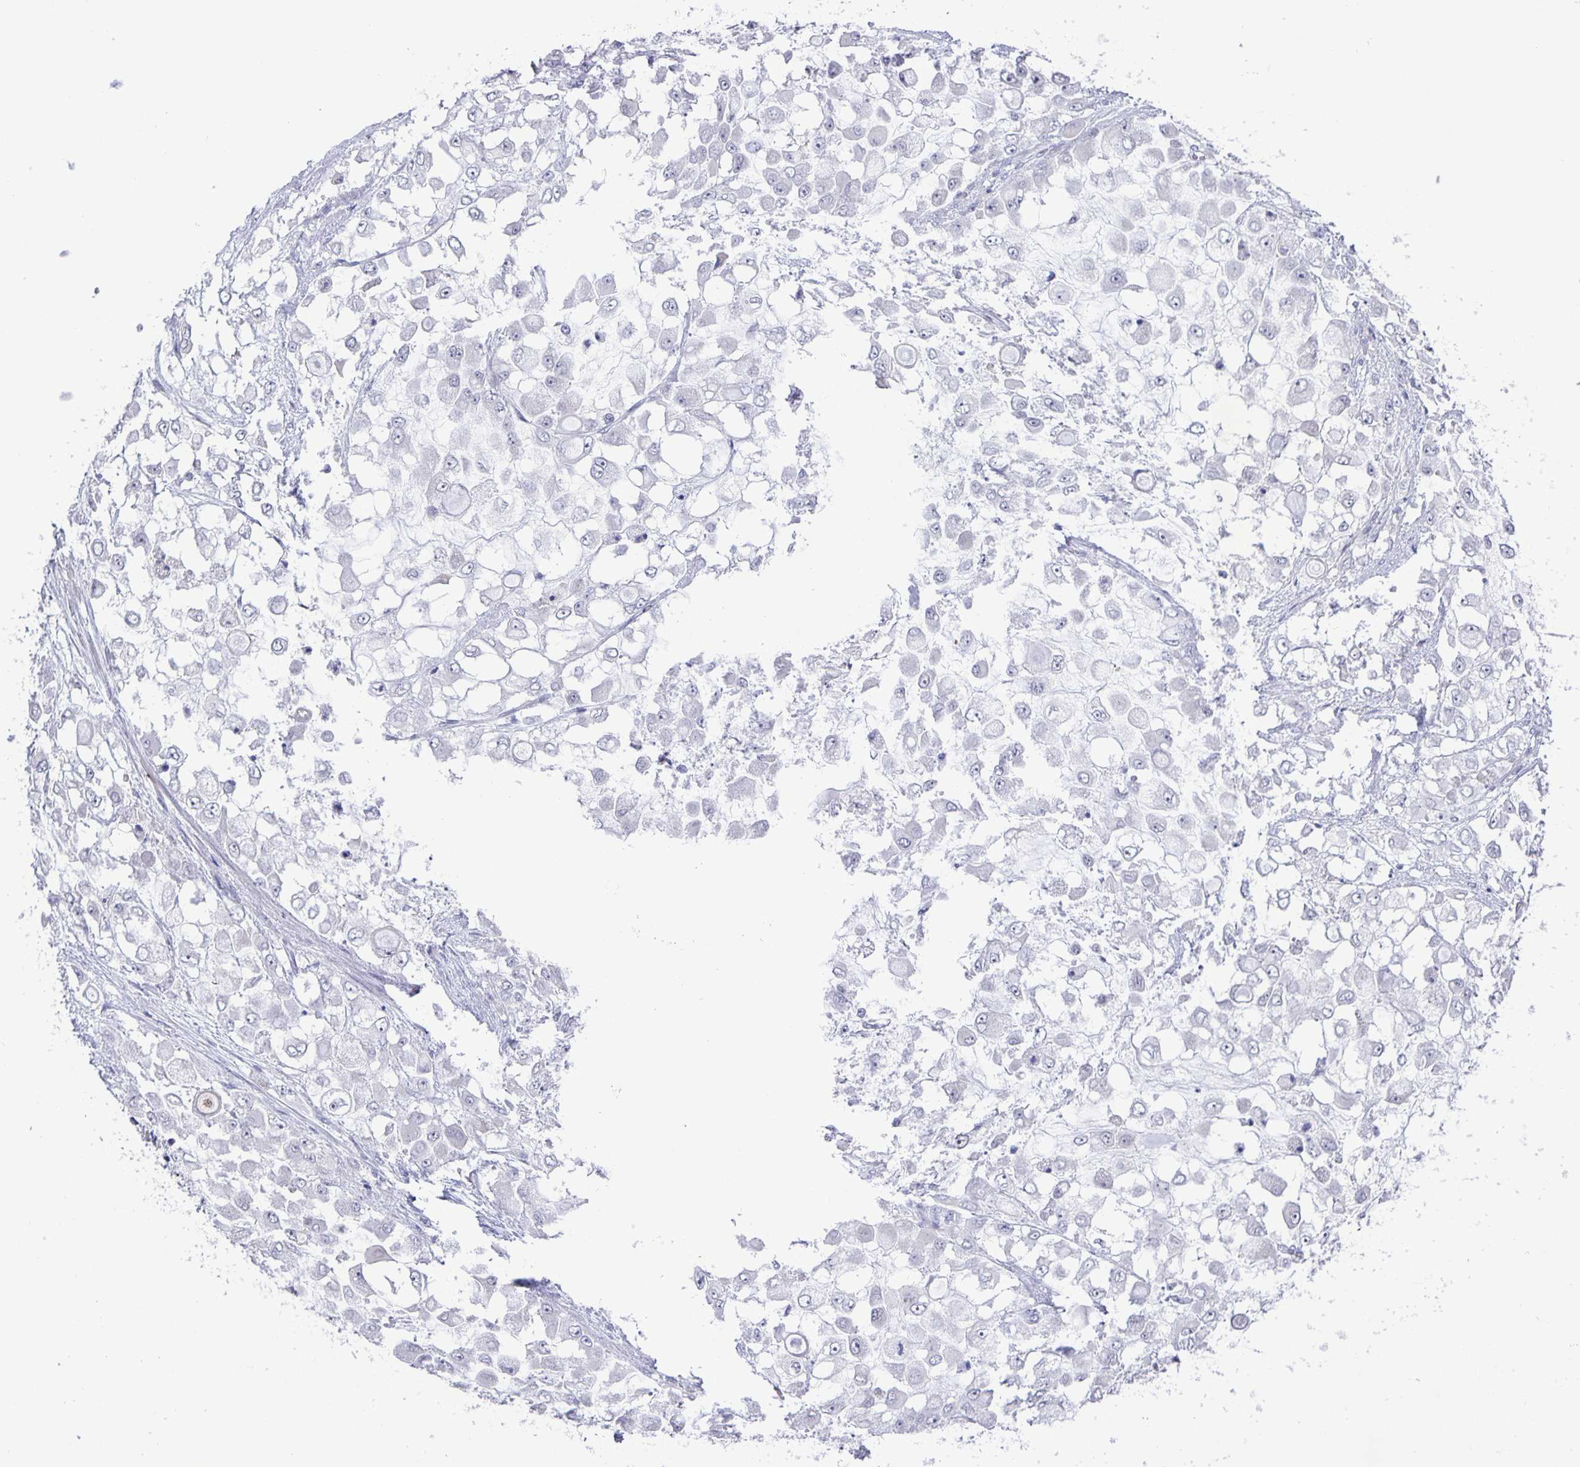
{"staining": {"intensity": "negative", "quantity": "none", "location": "none"}, "tissue": "stomach cancer", "cell_type": "Tumor cells", "image_type": "cancer", "snomed": [{"axis": "morphology", "description": "Adenocarcinoma, NOS"}, {"axis": "topography", "description": "Stomach"}], "caption": "Tumor cells show no significant protein expression in stomach cancer (adenocarcinoma).", "gene": "PHRF1", "patient": {"sex": "female", "age": 76}}